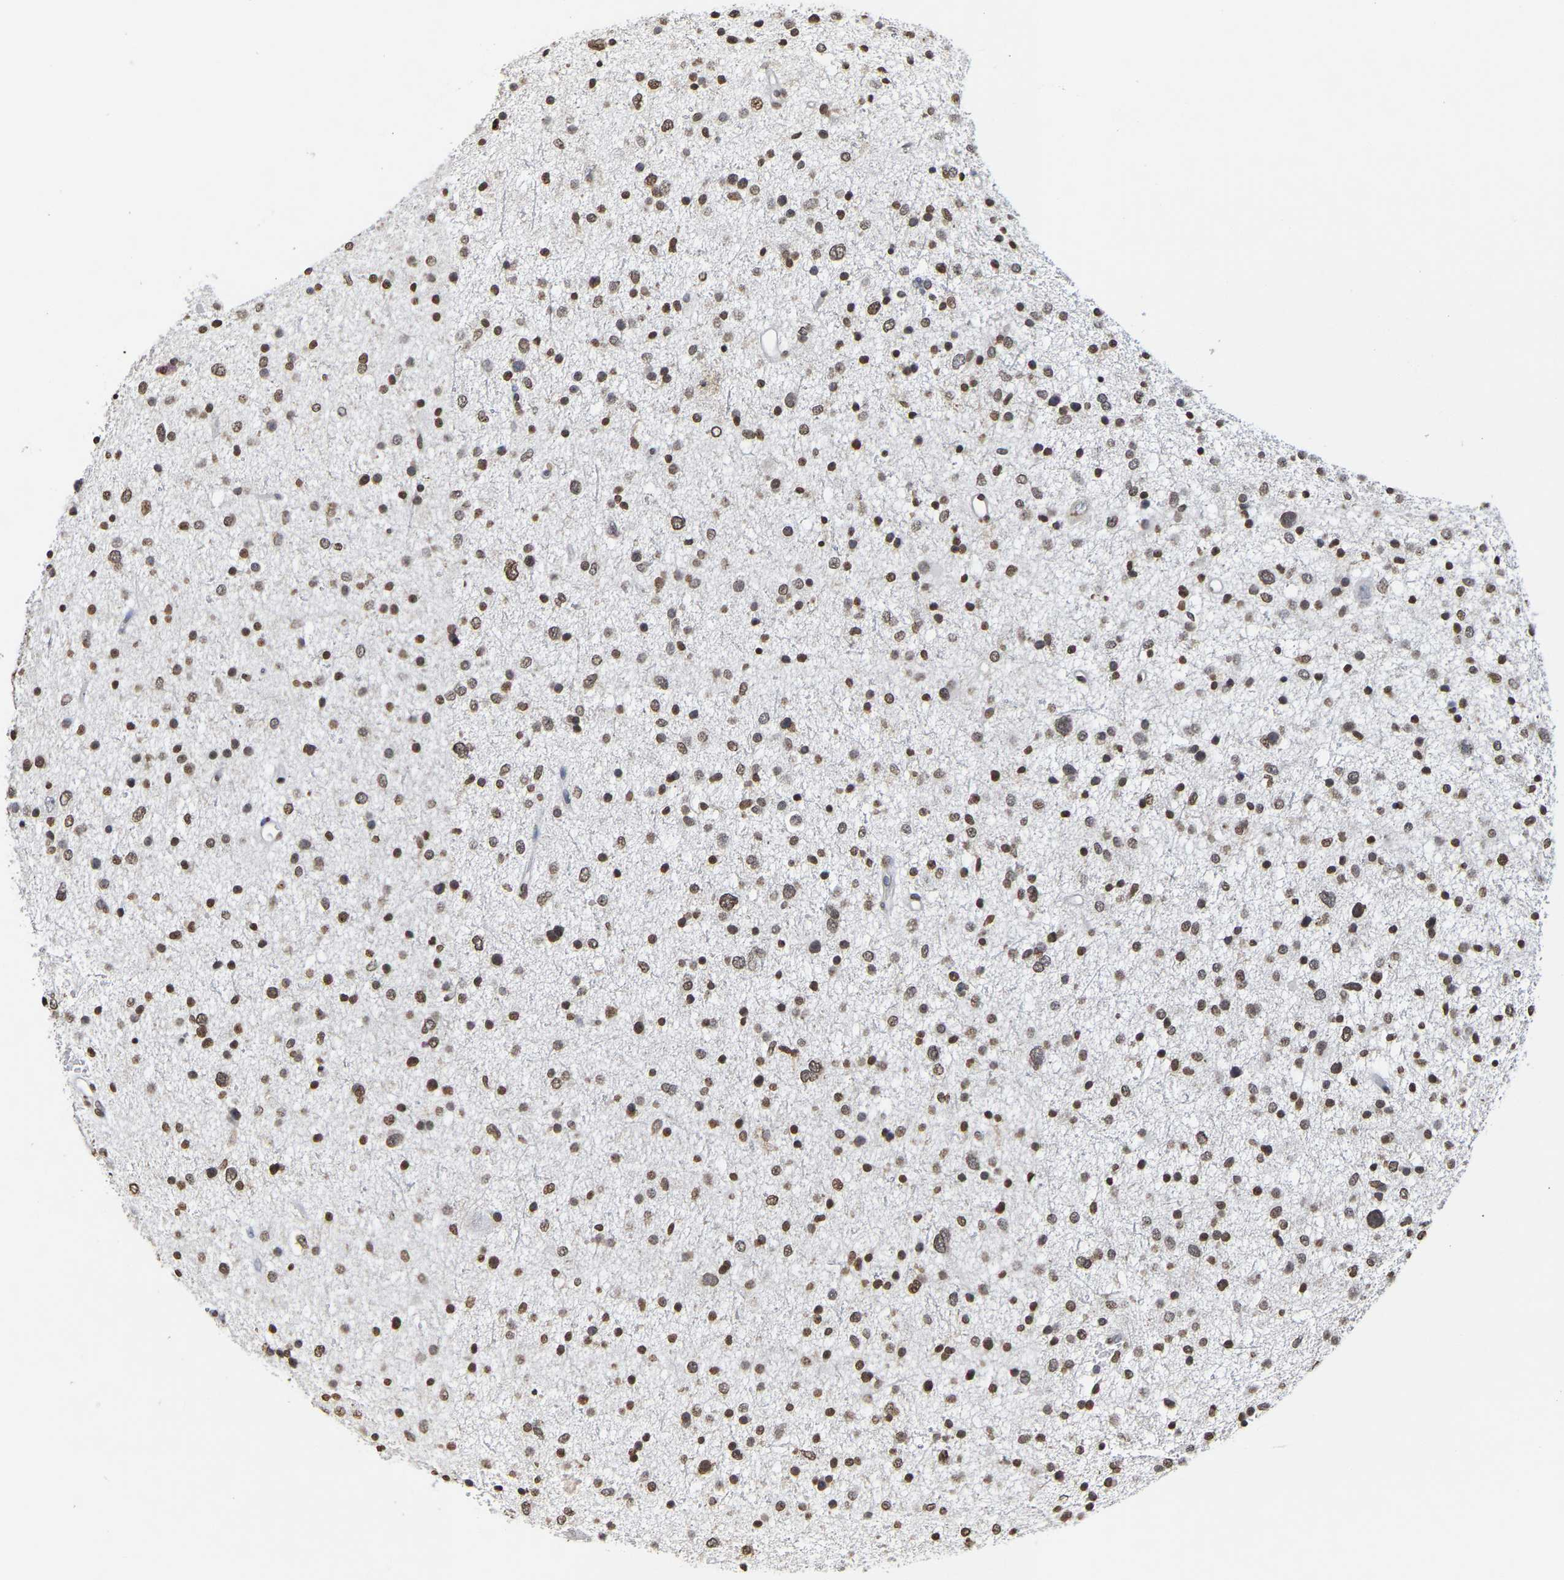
{"staining": {"intensity": "moderate", "quantity": ">75%", "location": "nuclear"}, "tissue": "glioma", "cell_type": "Tumor cells", "image_type": "cancer", "snomed": [{"axis": "morphology", "description": "Glioma, malignant, Low grade"}, {"axis": "topography", "description": "Brain"}], "caption": "Immunohistochemistry (IHC) (DAB (3,3'-diaminobenzidine)) staining of low-grade glioma (malignant) demonstrates moderate nuclear protein staining in approximately >75% of tumor cells.", "gene": "ATF4", "patient": {"sex": "female", "age": 37}}